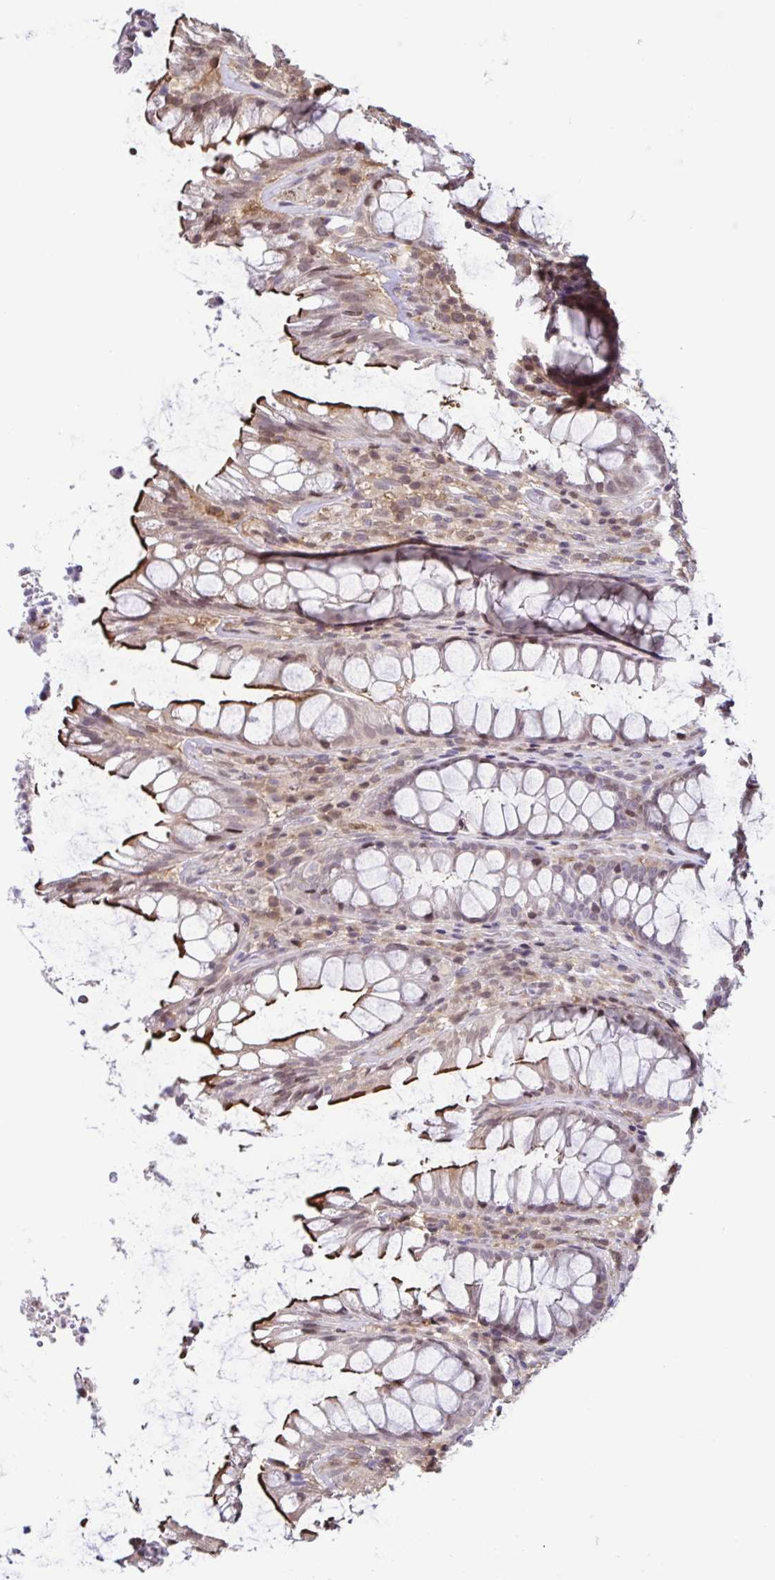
{"staining": {"intensity": "strong", "quantity": "25%-75%", "location": "cytoplasmic/membranous,nuclear"}, "tissue": "rectum", "cell_type": "Glandular cells", "image_type": "normal", "snomed": [{"axis": "morphology", "description": "Normal tissue, NOS"}, {"axis": "topography", "description": "Rectum"}], "caption": "Rectum stained for a protein exhibits strong cytoplasmic/membranous,nuclear positivity in glandular cells.", "gene": "PSMB9", "patient": {"sex": "male", "age": 72}}